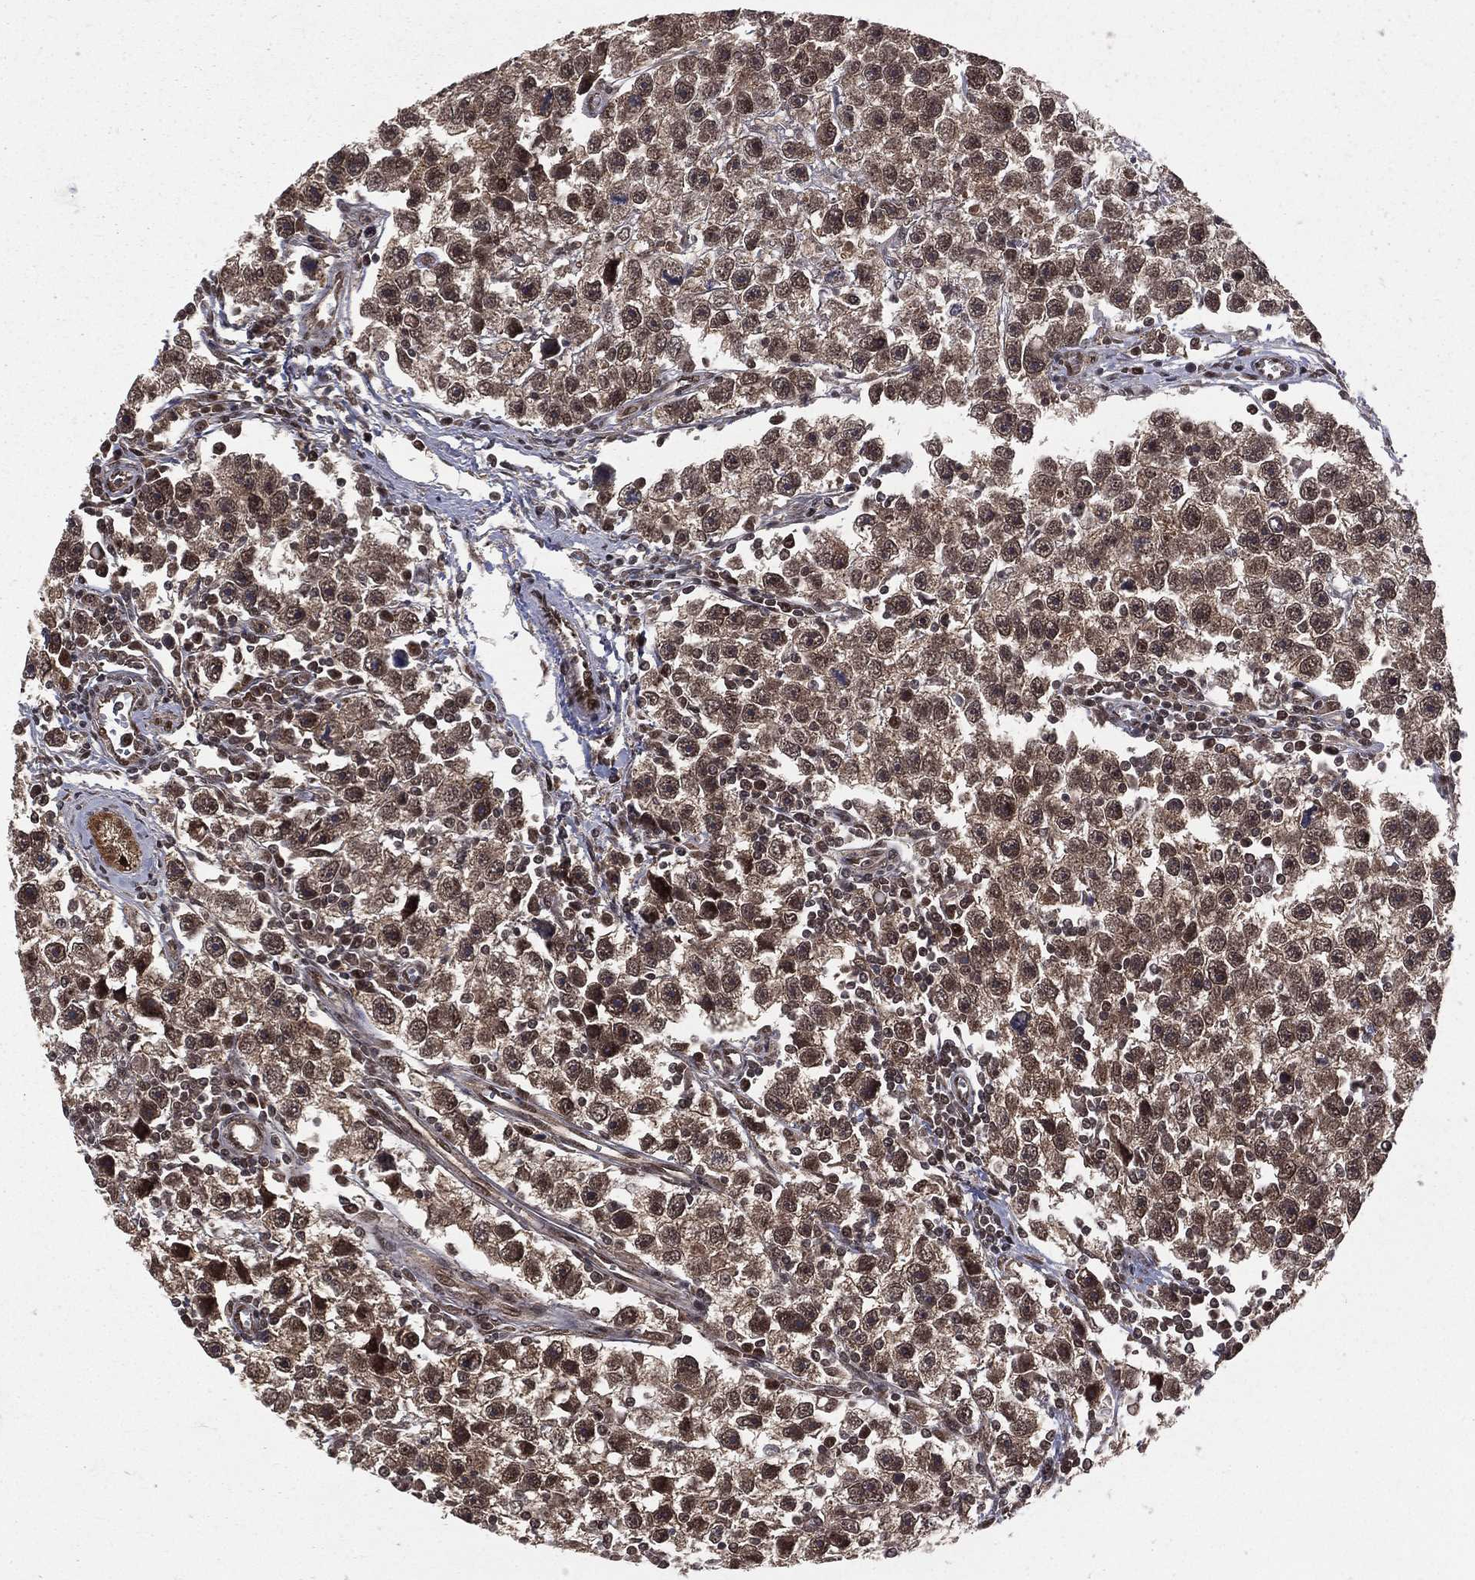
{"staining": {"intensity": "moderate", "quantity": "<25%", "location": "nuclear"}, "tissue": "testis cancer", "cell_type": "Tumor cells", "image_type": "cancer", "snomed": [{"axis": "morphology", "description": "Seminoma, NOS"}, {"axis": "topography", "description": "Testis"}], "caption": "DAB (3,3'-diaminobenzidine) immunohistochemical staining of testis cancer (seminoma) displays moderate nuclear protein positivity in about <25% of tumor cells. Immunohistochemistry stains the protein in brown and the nuclei are stained blue.", "gene": "COPS4", "patient": {"sex": "male", "age": 30}}